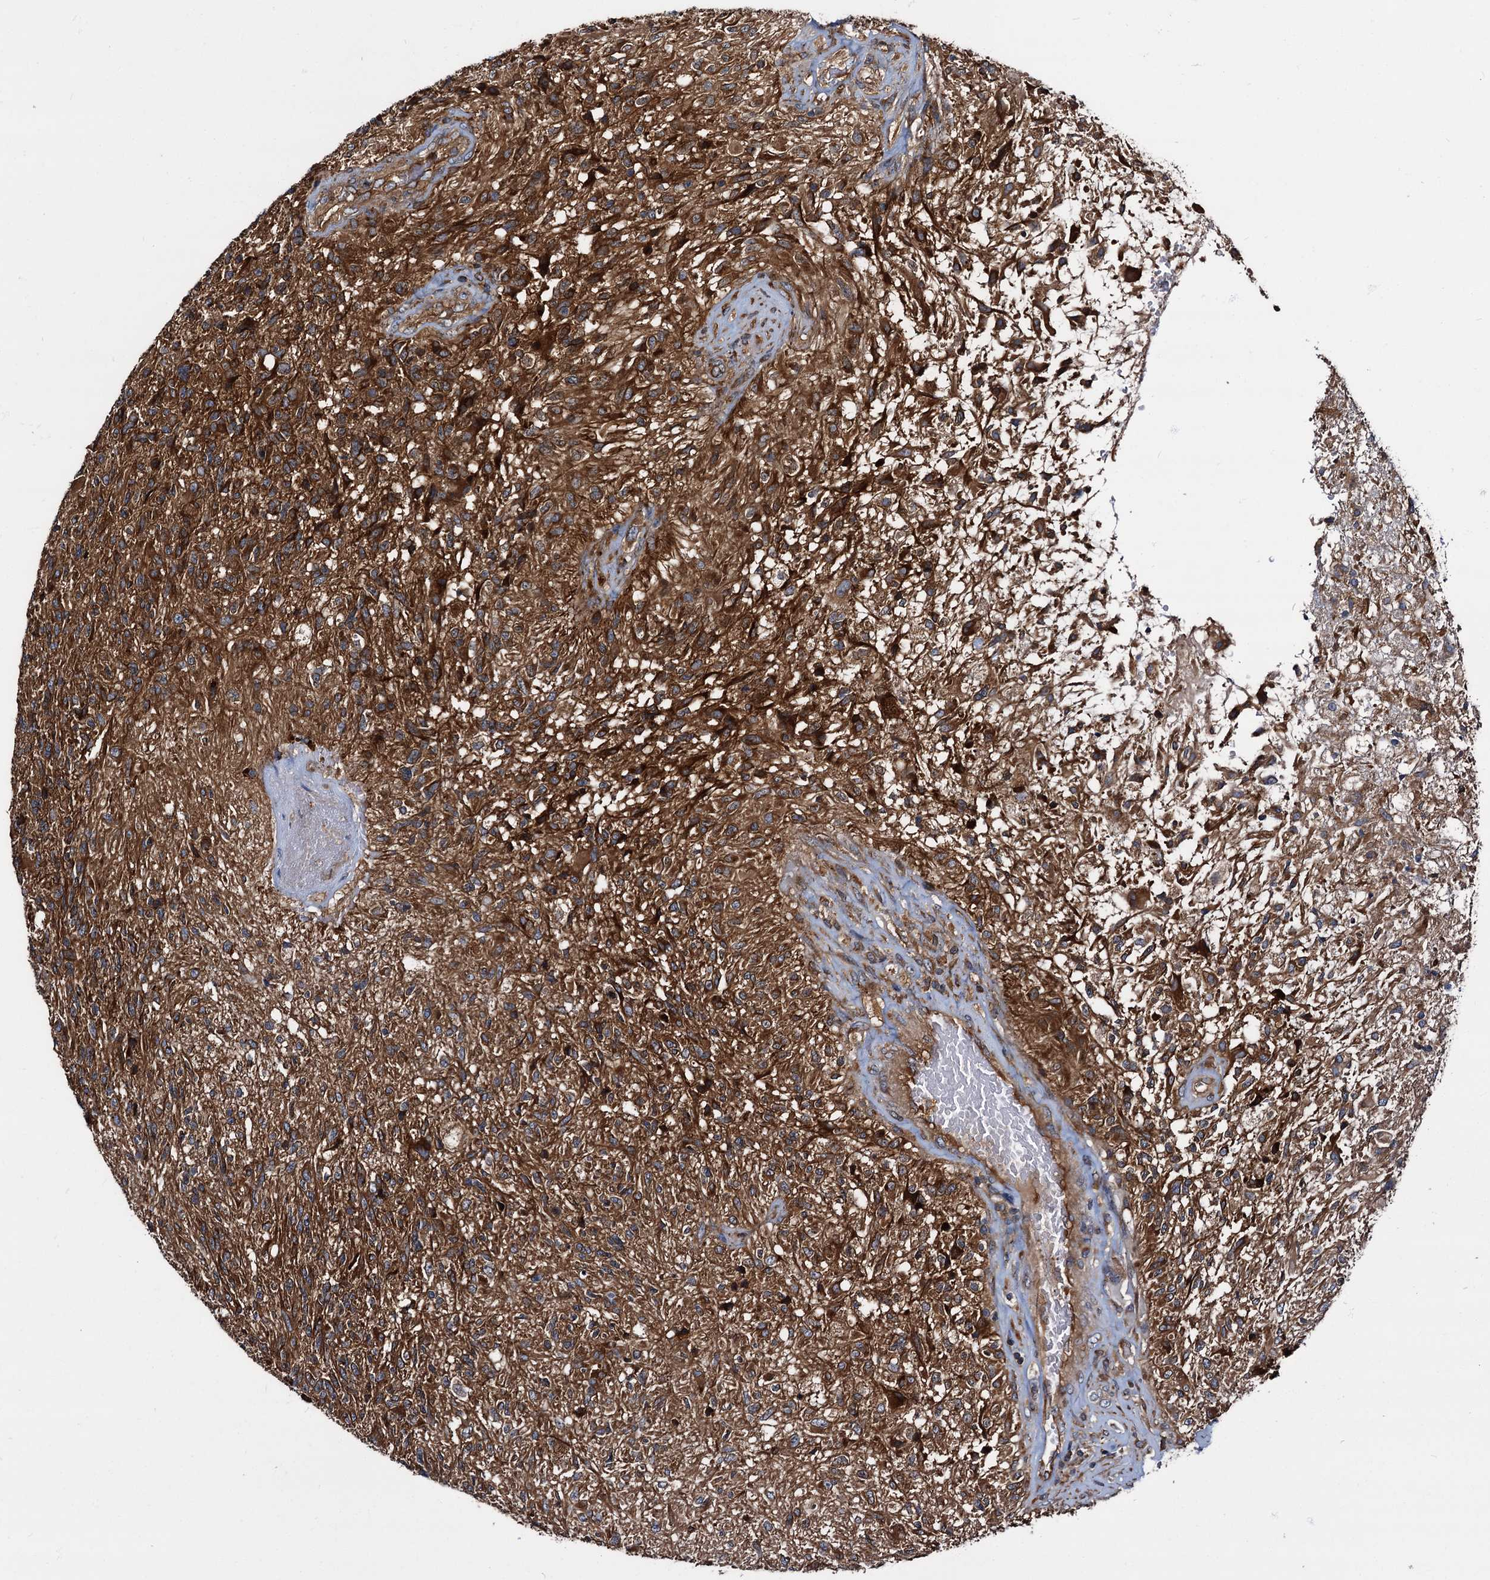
{"staining": {"intensity": "strong", "quantity": ">75%", "location": "cytoplasmic/membranous"}, "tissue": "glioma", "cell_type": "Tumor cells", "image_type": "cancer", "snomed": [{"axis": "morphology", "description": "Glioma, malignant, High grade"}, {"axis": "topography", "description": "Brain"}], "caption": "Human glioma stained with a protein marker exhibits strong staining in tumor cells.", "gene": "PEX5", "patient": {"sex": "male", "age": 56}}